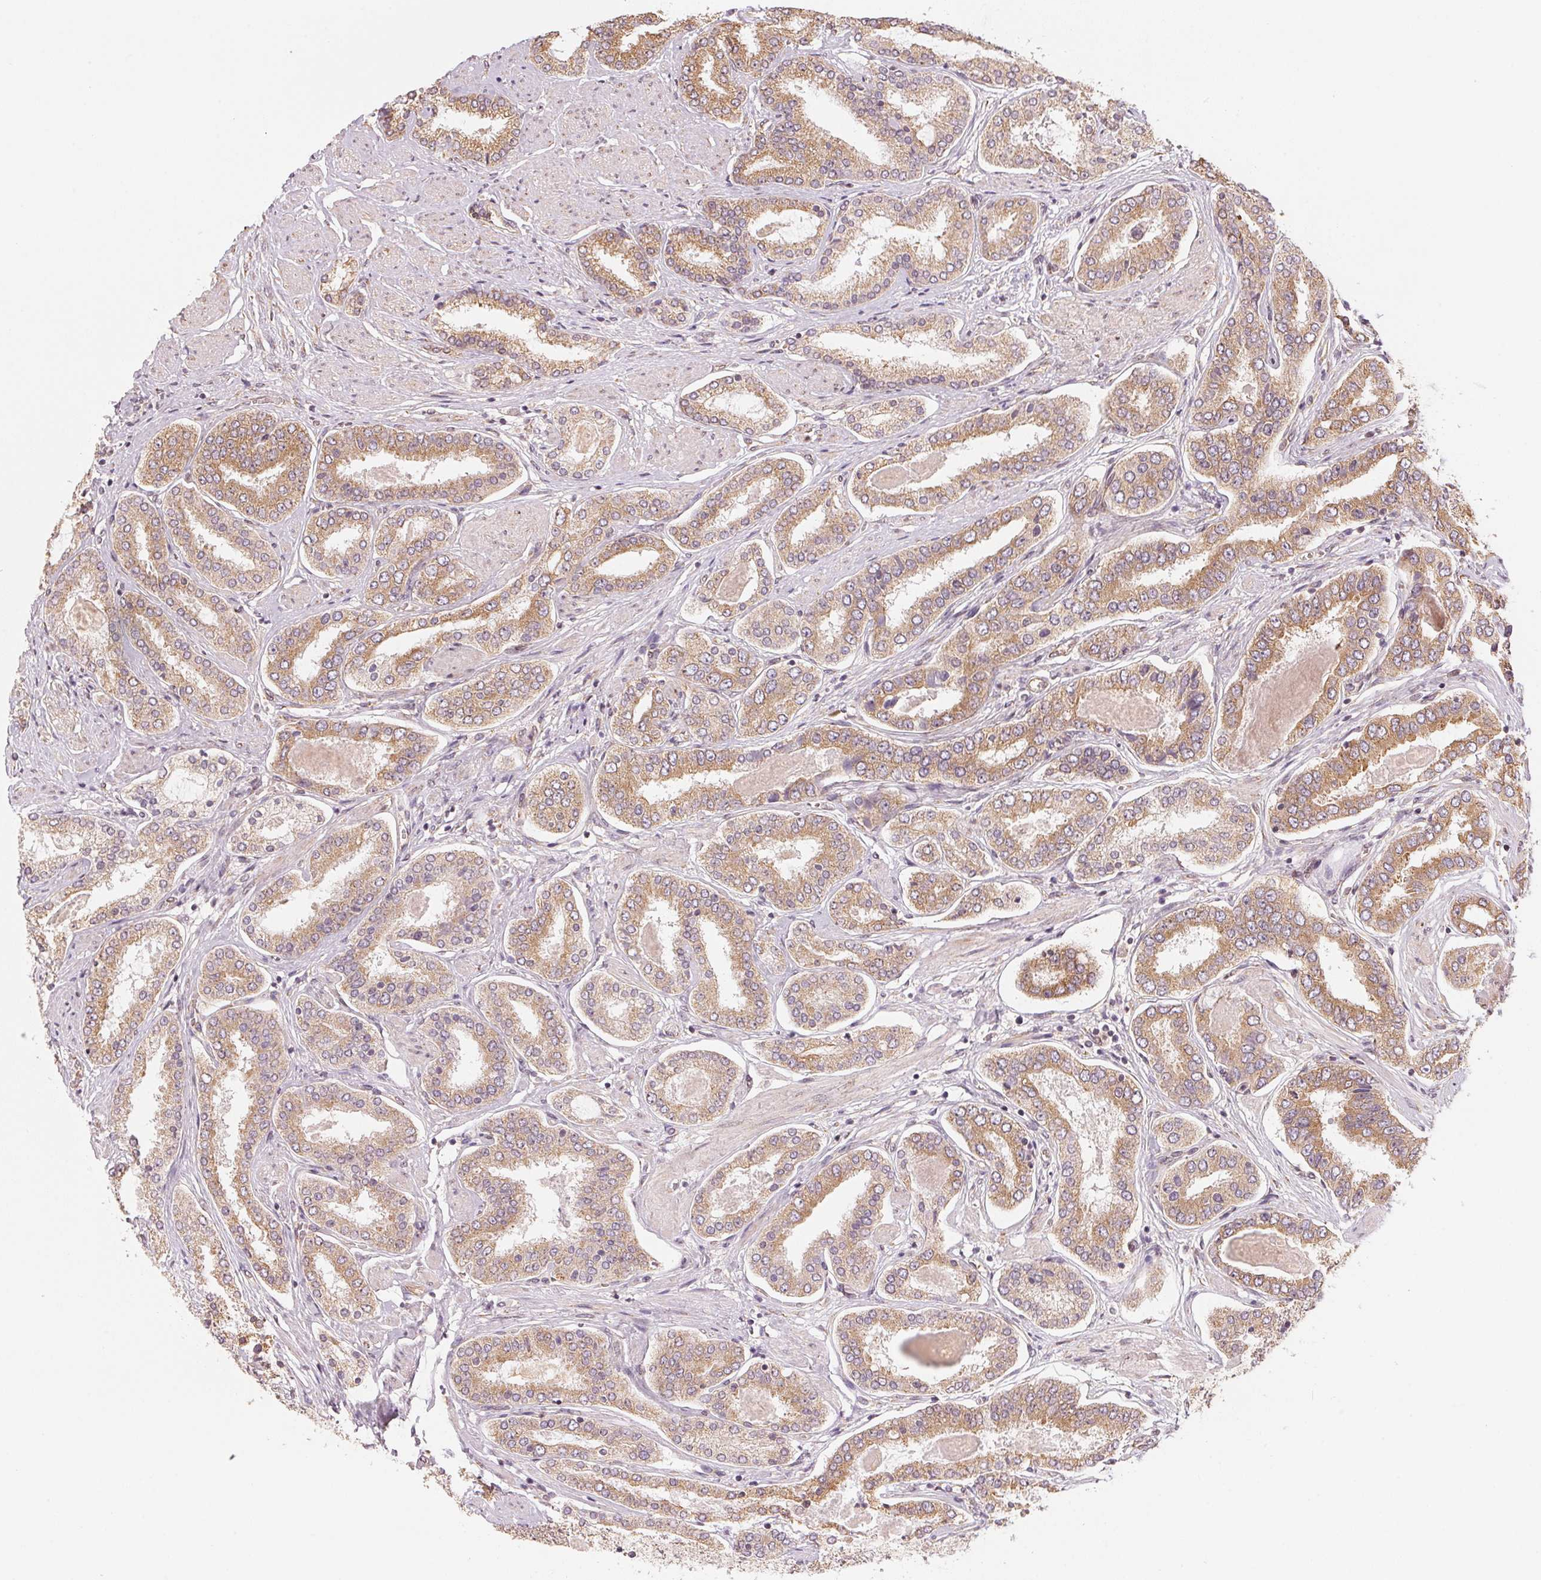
{"staining": {"intensity": "moderate", "quantity": ">75%", "location": "cytoplasmic/membranous,nuclear"}, "tissue": "prostate cancer", "cell_type": "Tumor cells", "image_type": "cancer", "snomed": [{"axis": "morphology", "description": "Adenocarcinoma, High grade"}, {"axis": "topography", "description": "Prostate"}], "caption": "Brown immunohistochemical staining in prostate high-grade adenocarcinoma demonstrates moderate cytoplasmic/membranous and nuclear staining in about >75% of tumor cells.", "gene": "STRN4", "patient": {"sex": "male", "age": 63}}